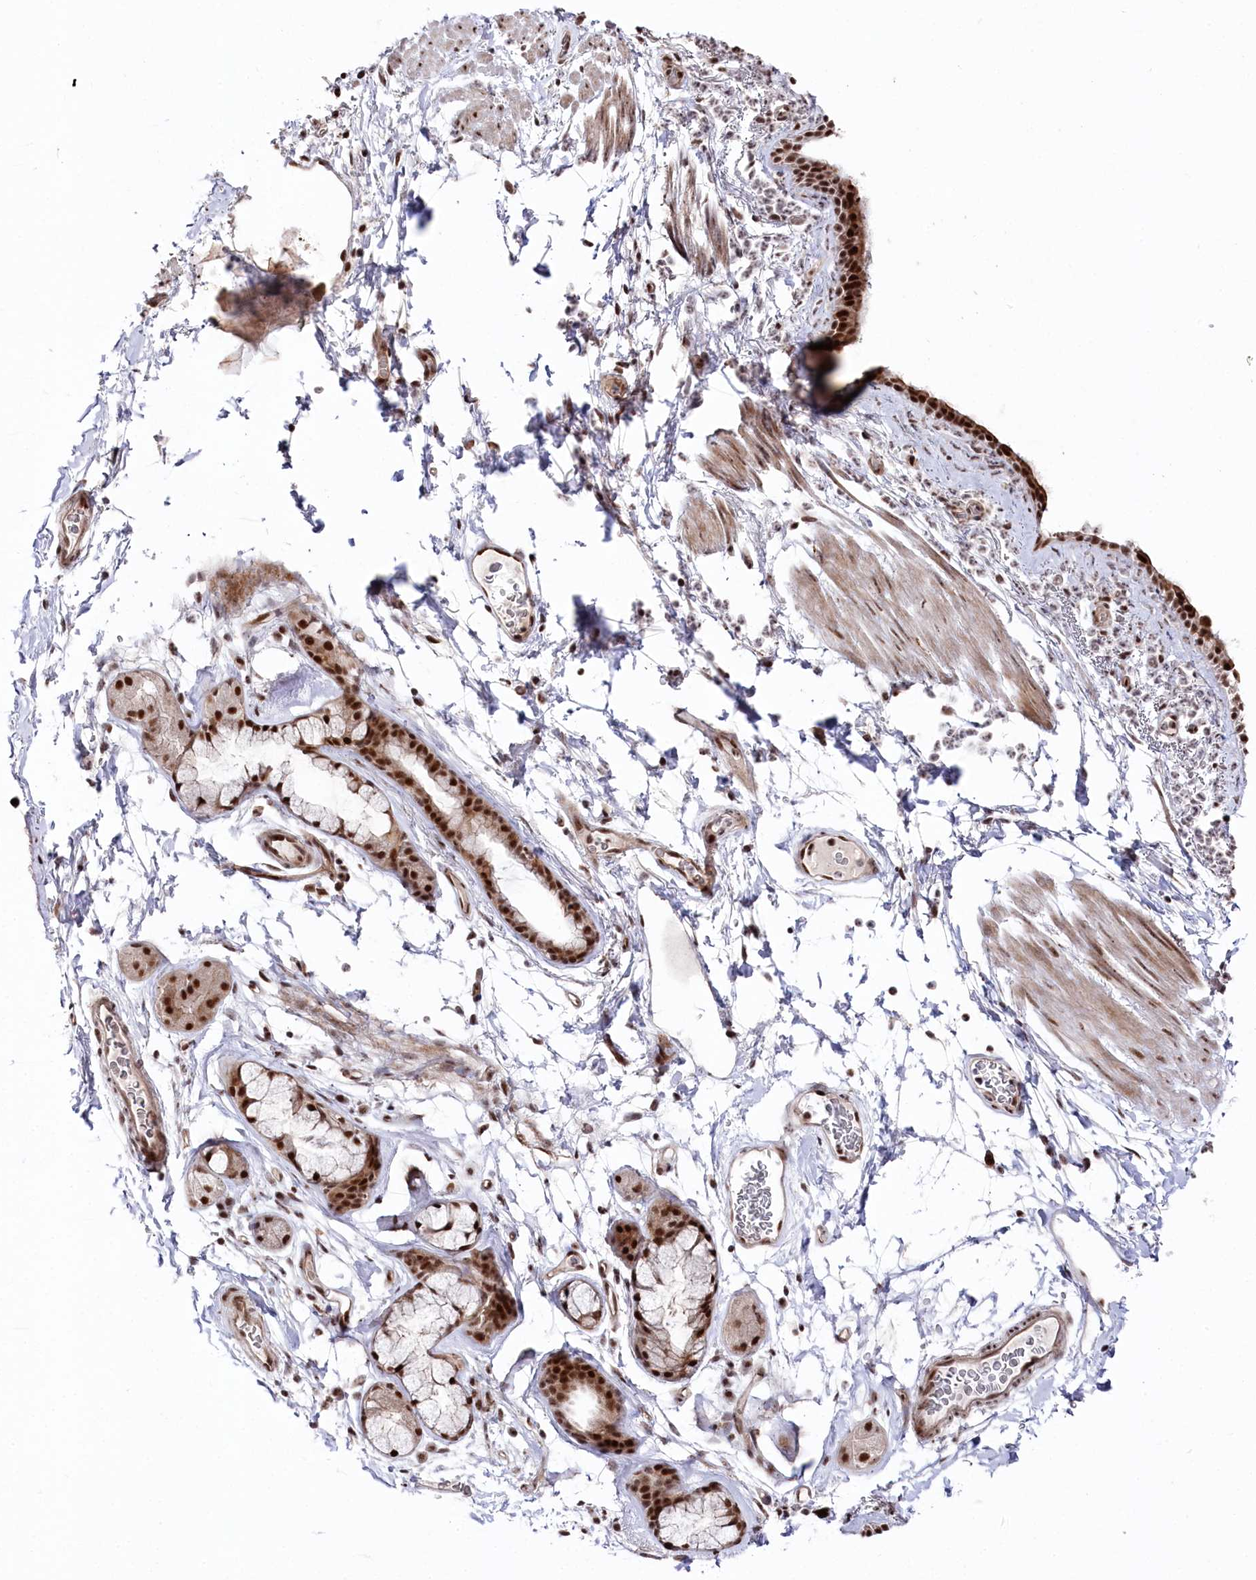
{"staining": {"intensity": "strong", "quantity": ">75%", "location": "cytoplasmic/membranous,nuclear"}, "tissue": "bronchus", "cell_type": "Respiratory epithelial cells", "image_type": "normal", "snomed": [{"axis": "morphology", "description": "Normal tissue, NOS"}, {"axis": "topography", "description": "Cartilage tissue"}], "caption": "Approximately >75% of respiratory epithelial cells in benign bronchus exhibit strong cytoplasmic/membranous,nuclear protein positivity as visualized by brown immunohistochemical staining.", "gene": "POLR2H", "patient": {"sex": "male", "age": 63}}